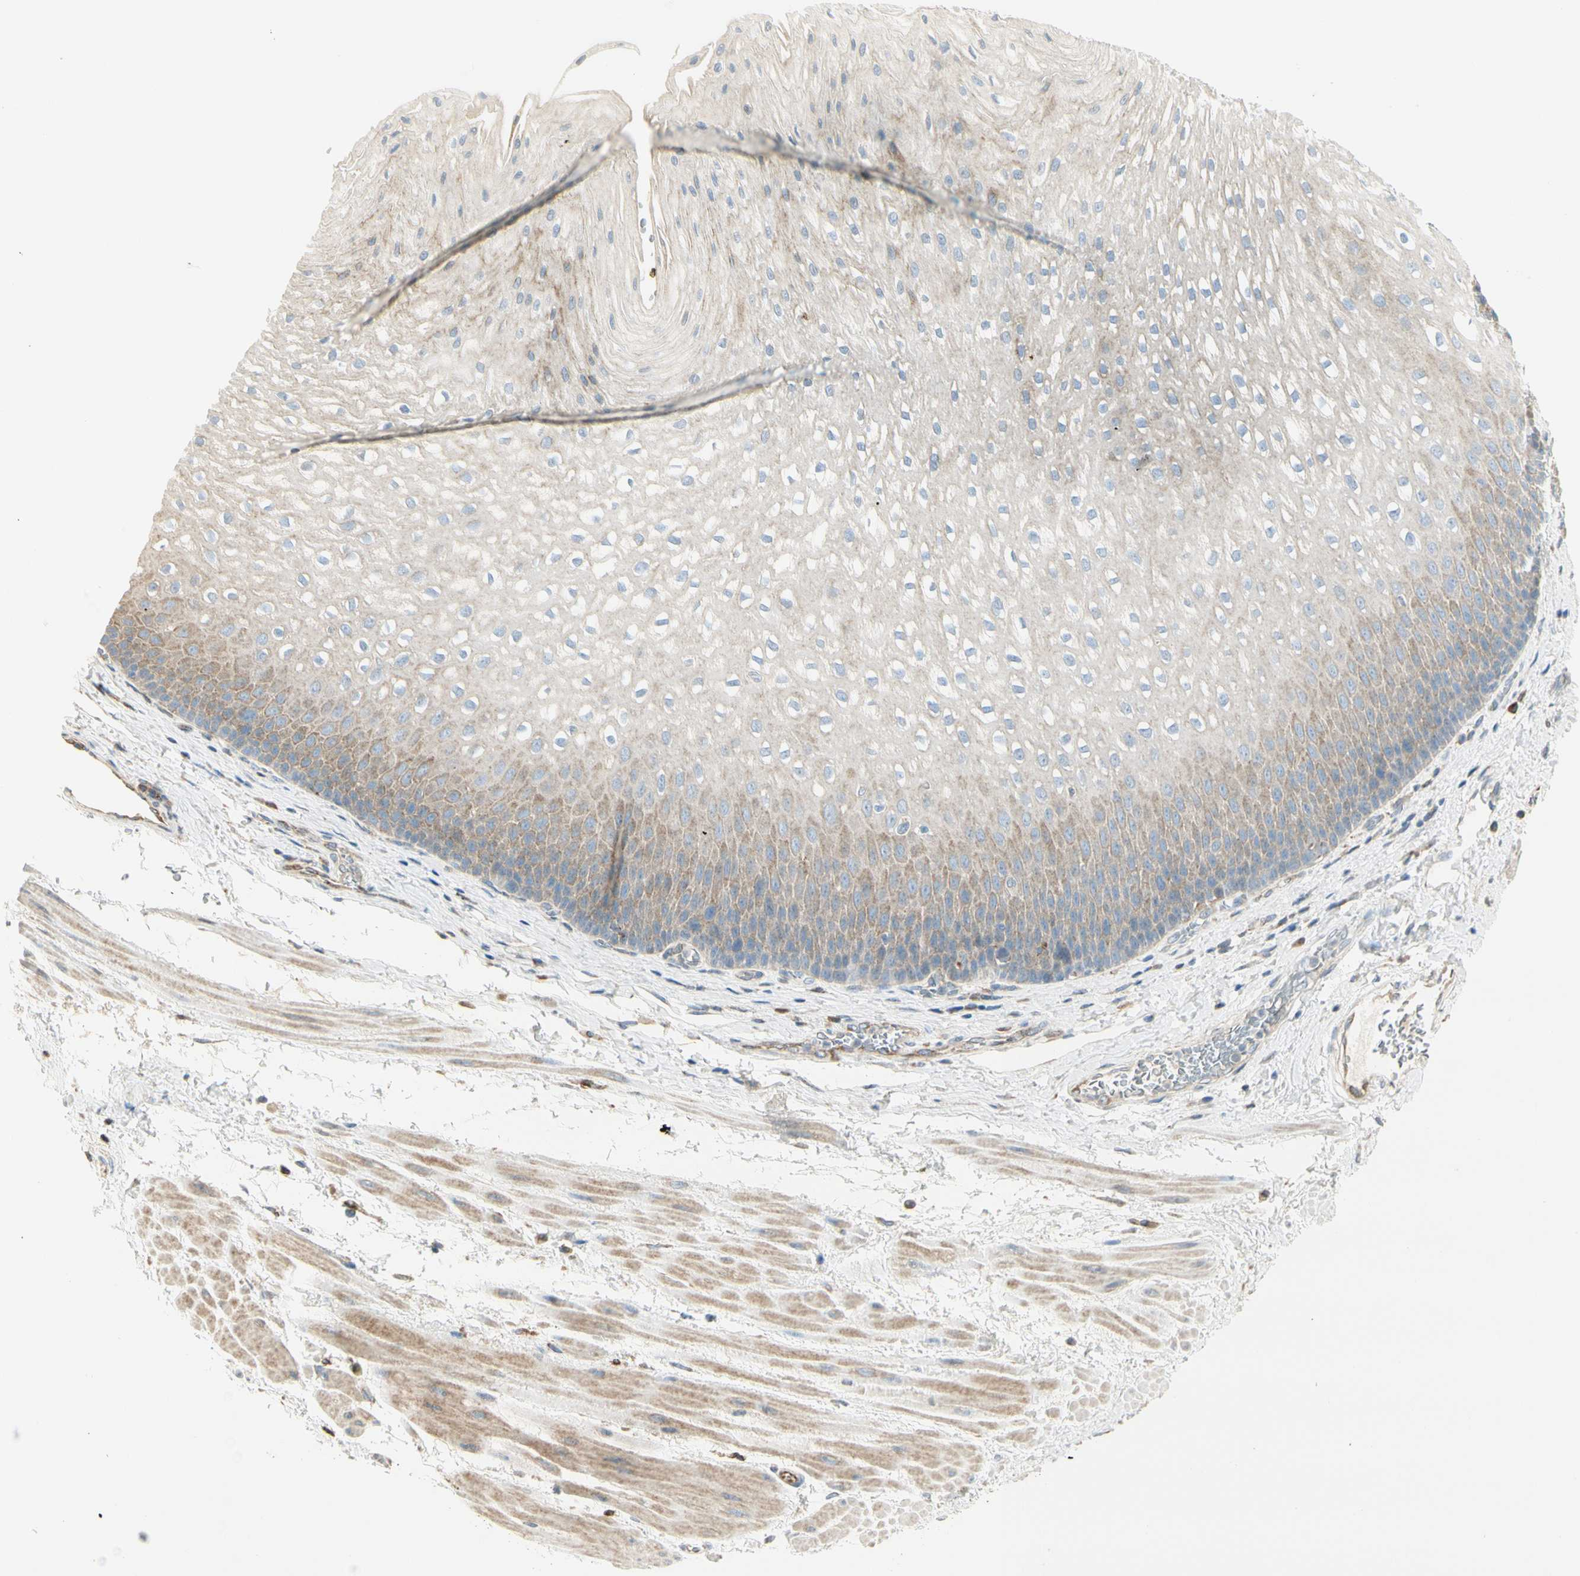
{"staining": {"intensity": "negative", "quantity": "none", "location": "none"}, "tissue": "esophagus", "cell_type": "Squamous epithelial cells", "image_type": "normal", "snomed": [{"axis": "morphology", "description": "Normal tissue, NOS"}, {"axis": "topography", "description": "Esophagus"}], "caption": "Esophagus stained for a protein using immunohistochemistry shows no positivity squamous epithelial cells.", "gene": "TNFSF11", "patient": {"sex": "male", "age": 48}}